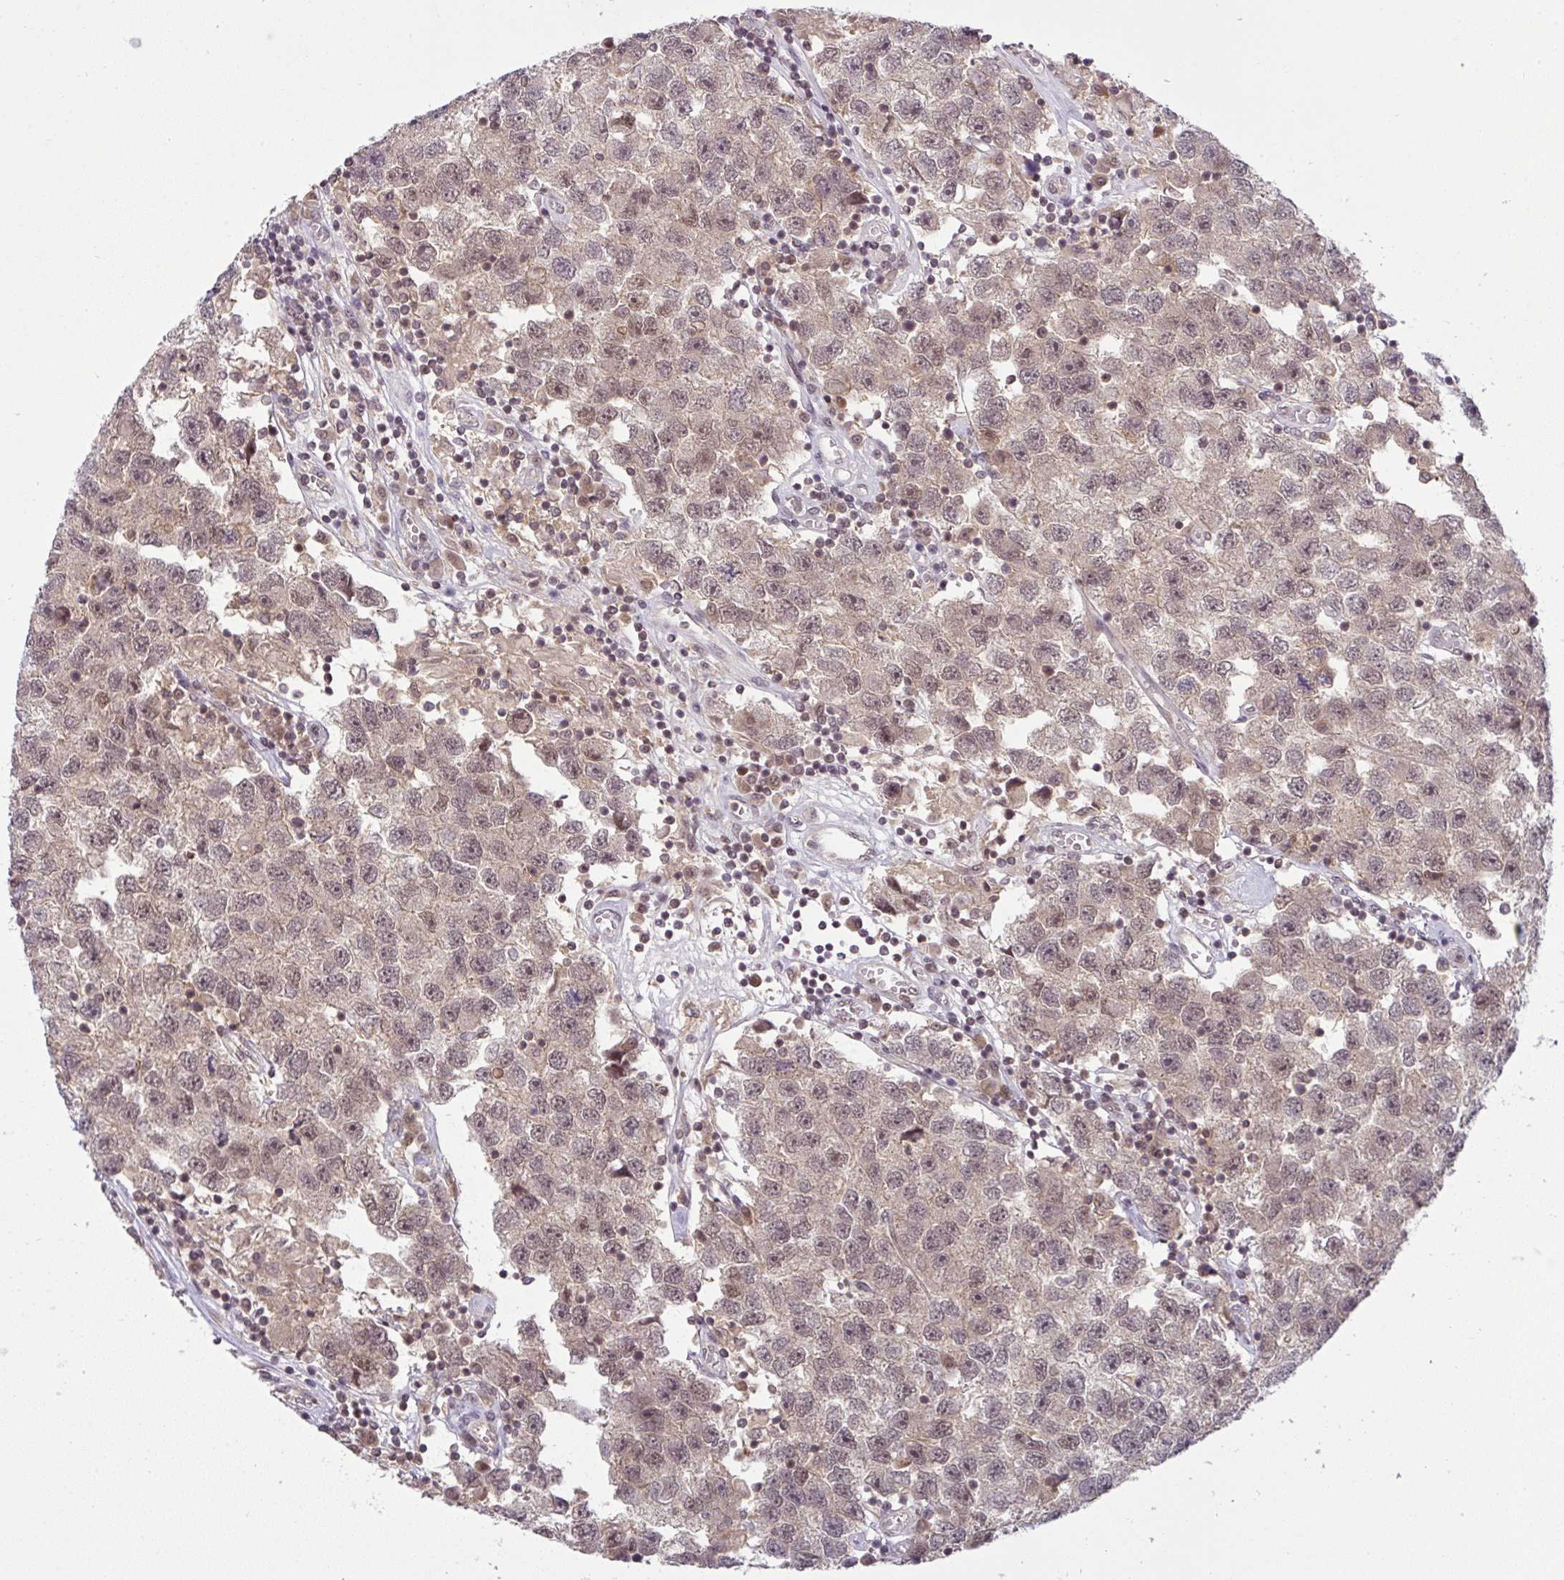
{"staining": {"intensity": "moderate", "quantity": ">75%", "location": "cytoplasmic/membranous,nuclear"}, "tissue": "testis cancer", "cell_type": "Tumor cells", "image_type": "cancer", "snomed": [{"axis": "morphology", "description": "Seminoma, NOS"}, {"axis": "topography", "description": "Testis"}], "caption": "Tumor cells exhibit medium levels of moderate cytoplasmic/membranous and nuclear positivity in about >75% of cells in testis cancer (seminoma).", "gene": "KLF2", "patient": {"sex": "male", "age": 26}}